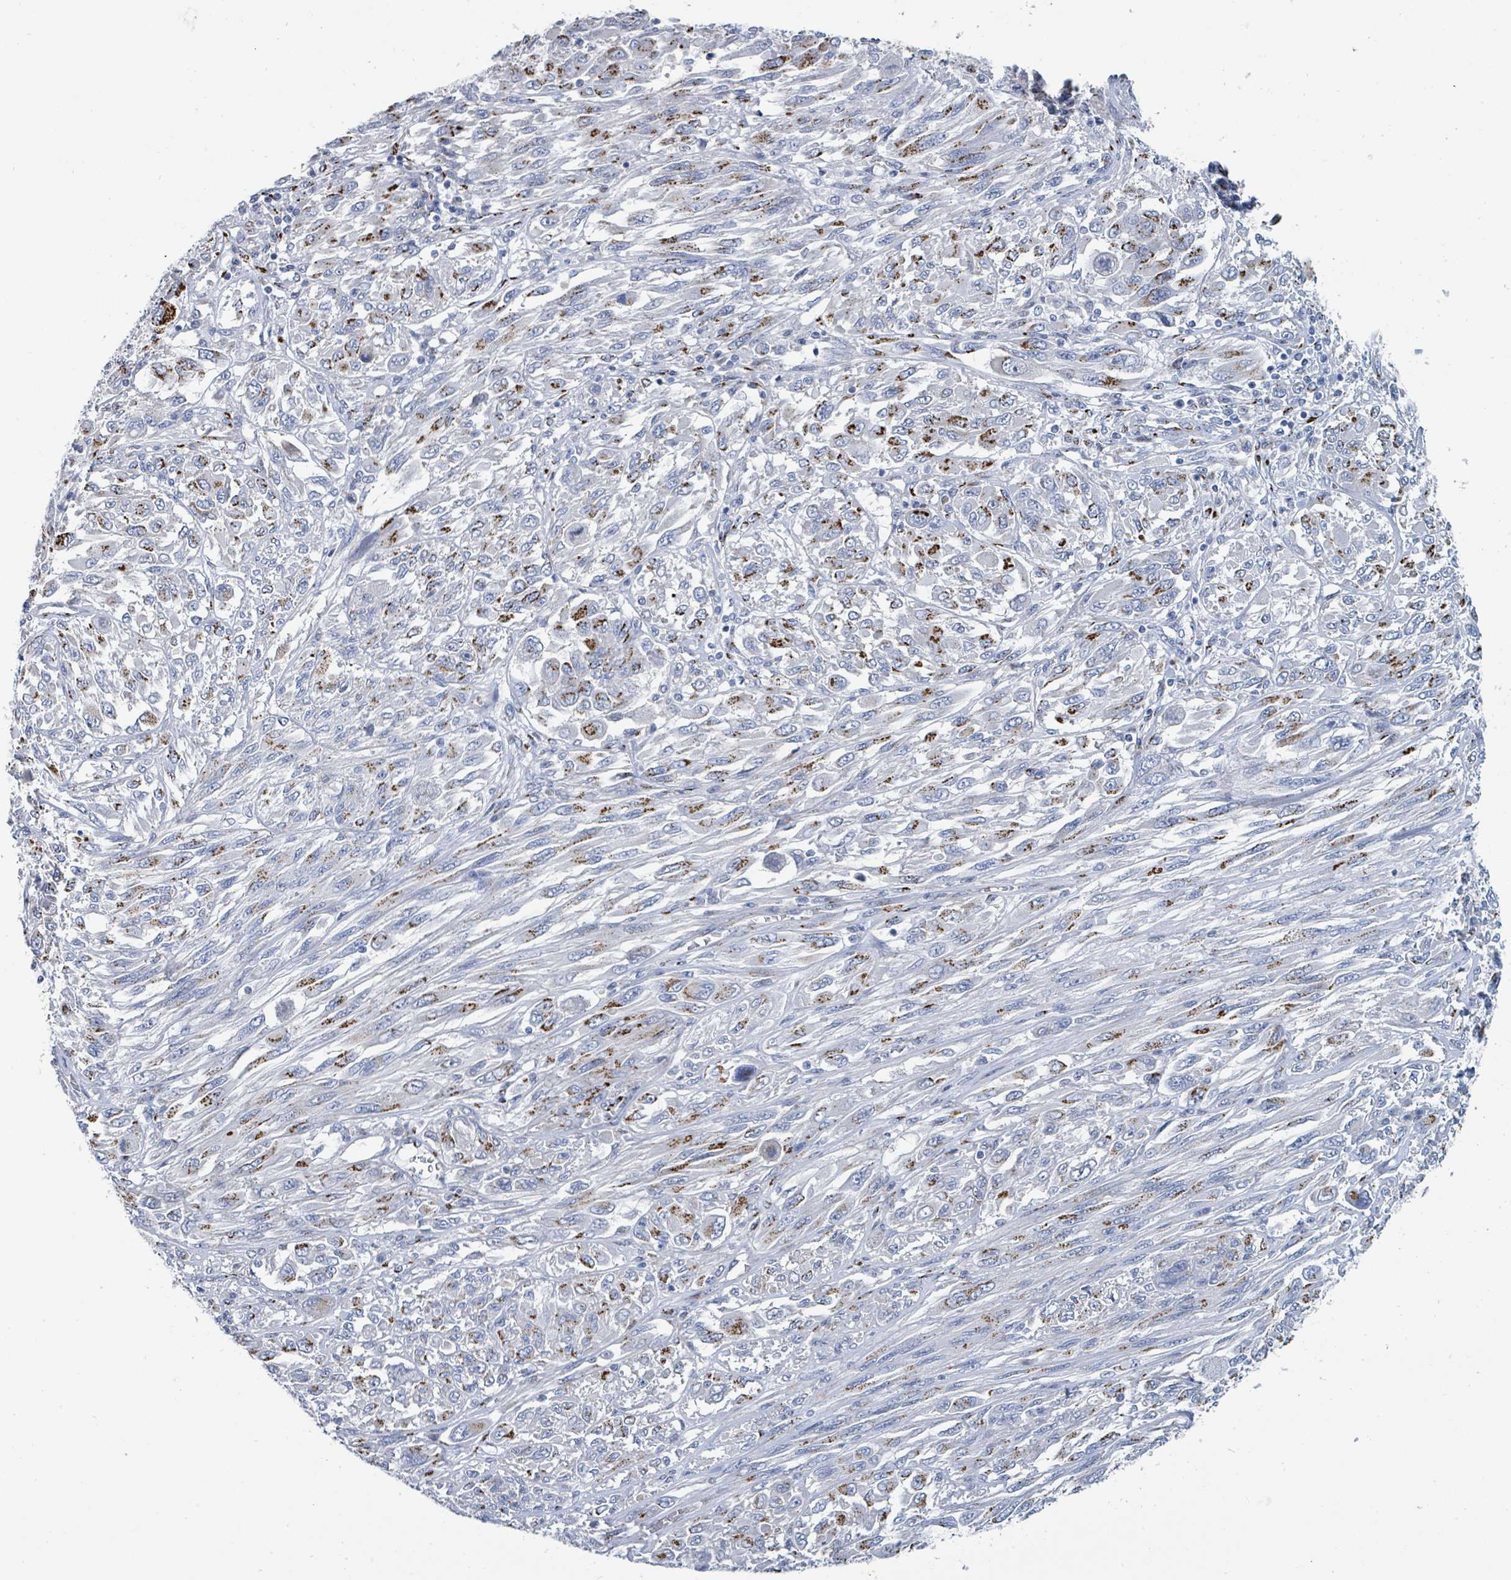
{"staining": {"intensity": "moderate", "quantity": "25%-75%", "location": "cytoplasmic/membranous"}, "tissue": "melanoma", "cell_type": "Tumor cells", "image_type": "cancer", "snomed": [{"axis": "morphology", "description": "Malignant melanoma, NOS"}, {"axis": "topography", "description": "Skin"}], "caption": "Moderate cytoplasmic/membranous protein staining is identified in about 25%-75% of tumor cells in malignant melanoma. The protein is stained brown, and the nuclei are stained in blue (DAB (3,3'-diaminobenzidine) IHC with brightfield microscopy, high magnification).", "gene": "DCAF5", "patient": {"sex": "female", "age": 91}}